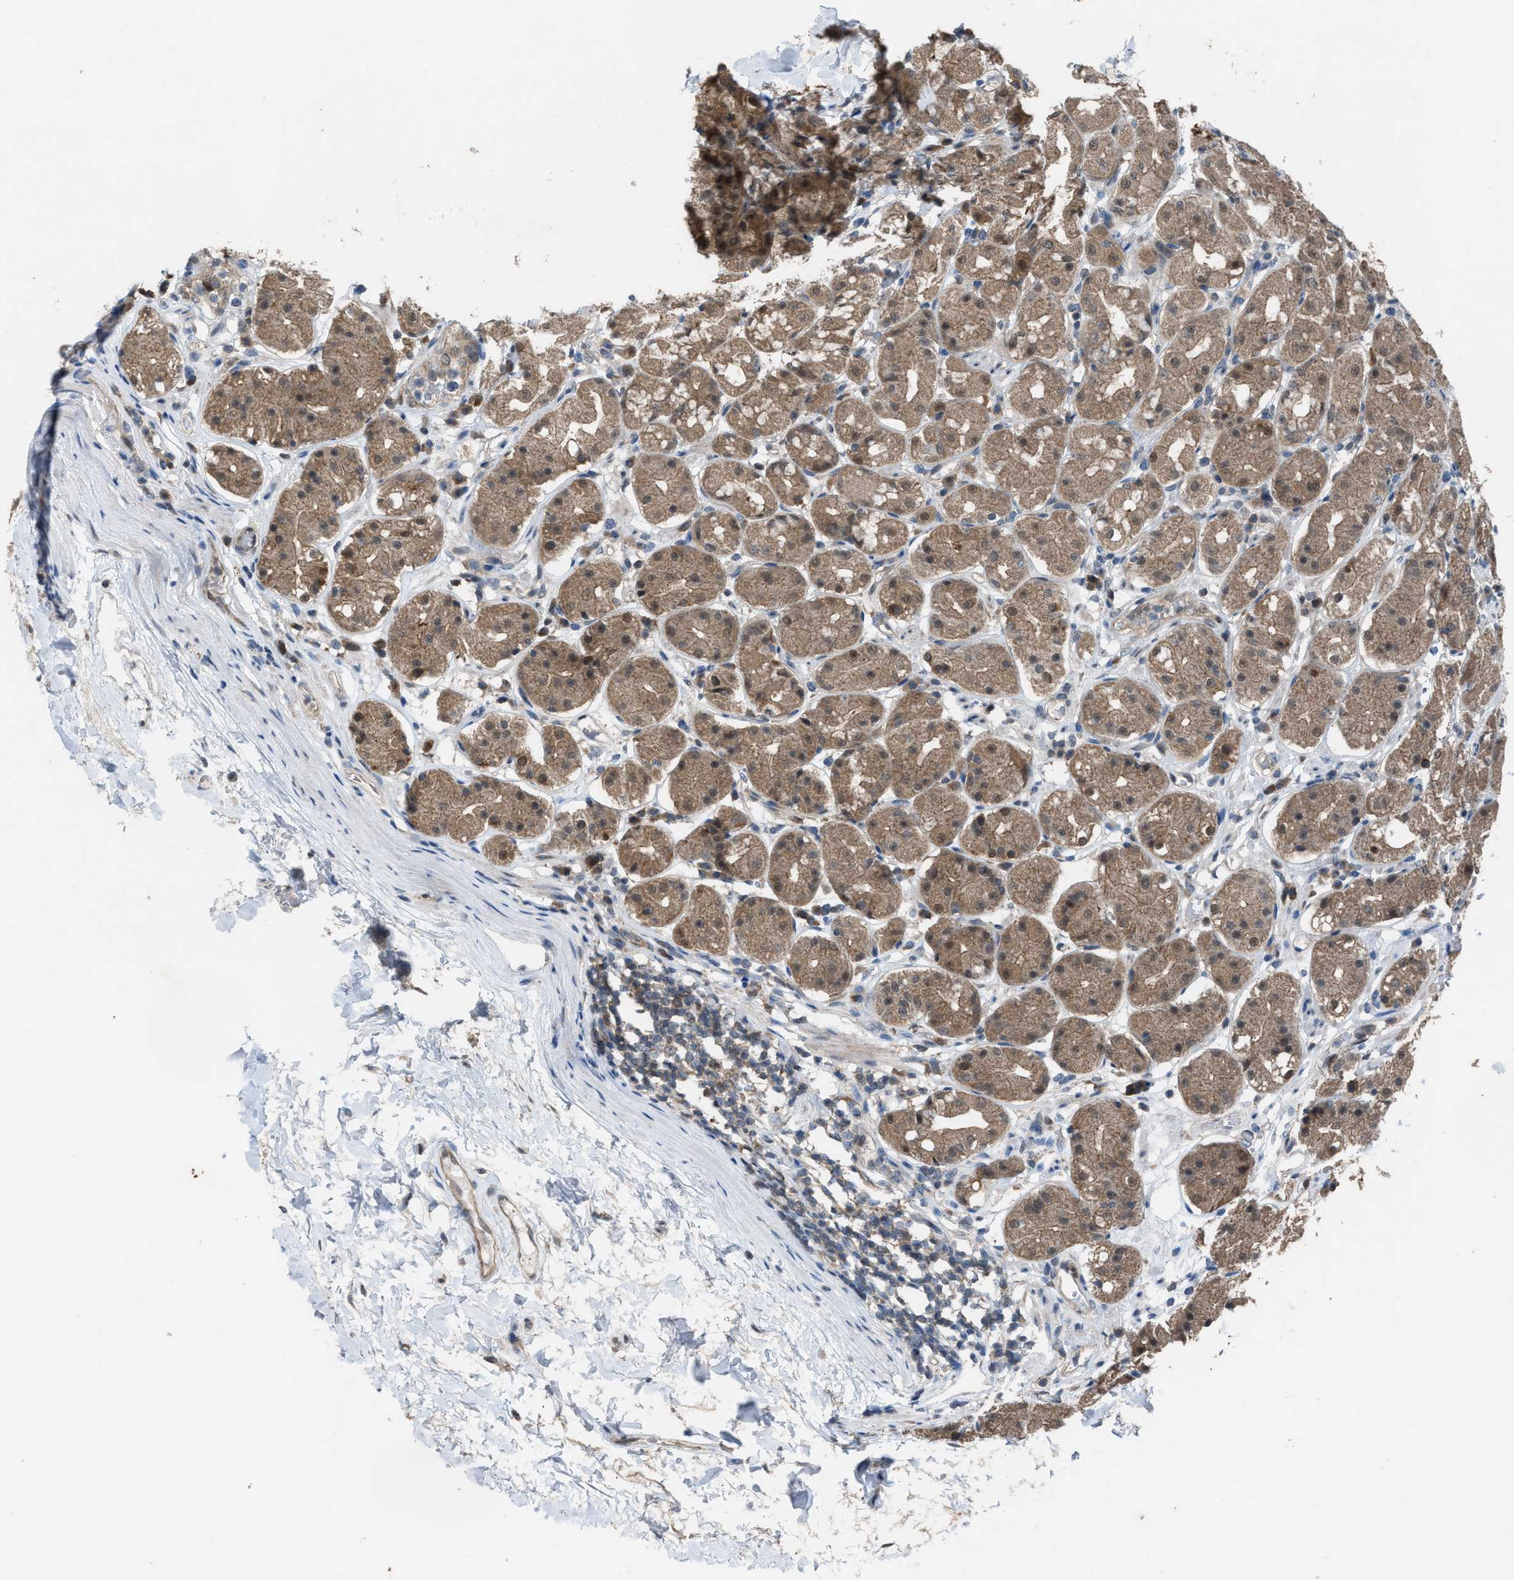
{"staining": {"intensity": "moderate", "quantity": ">75%", "location": "cytoplasmic/membranous"}, "tissue": "stomach", "cell_type": "Glandular cells", "image_type": "normal", "snomed": [{"axis": "morphology", "description": "Normal tissue, NOS"}, {"axis": "topography", "description": "Stomach"}, {"axis": "topography", "description": "Stomach, lower"}], "caption": "Immunohistochemistry (DAB) staining of unremarkable stomach exhibits moderate cytoplasmic/membranous protein staining in approximately >75% of glandular cells. (Brightfield microscopy of DAB IHC at high magnification).", "gene": "PLAA", "patient": {"sex": "female", "age": 56}}